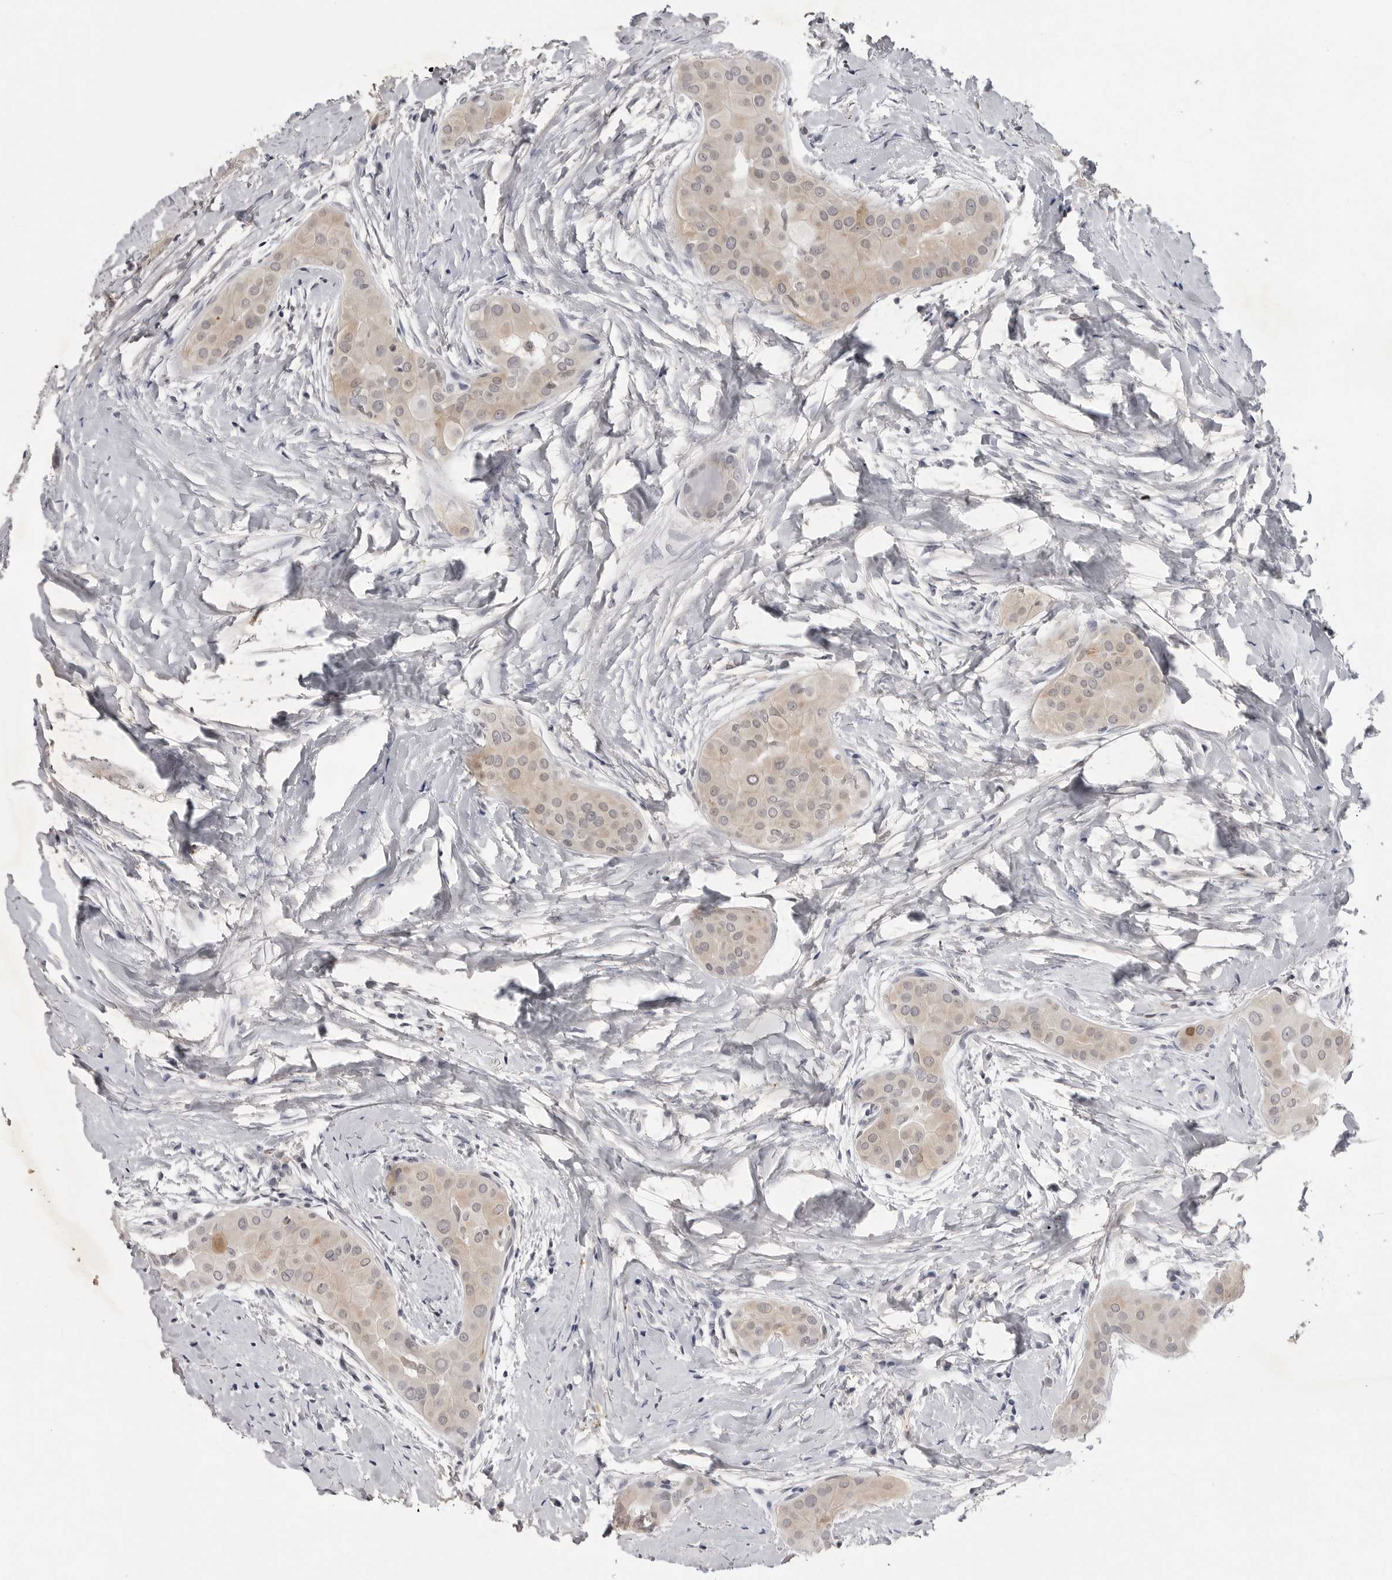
{"staining": {"intensity": "weak", "quantity": ">75%", "location": "cytoplasmic/membranous"}, "tissue": "thyroid cancer", "cell_type": "Tumor cells", "image_type": "cancer", "snomed": [{"axis": "morphology", "description": "Papillary adenocarcinoma, NOS"}, {"axis": "topography", "description": "Thyroid gland"}], "caption": "Thyroid papillary adenocarcinoma stained with a brown dye demonstrates weak cytoplasmic/membranous positive expression in approximately >75% of tumor cells.", "gene": "RRM1", "patient": {"sex": "male", "age": 33}}